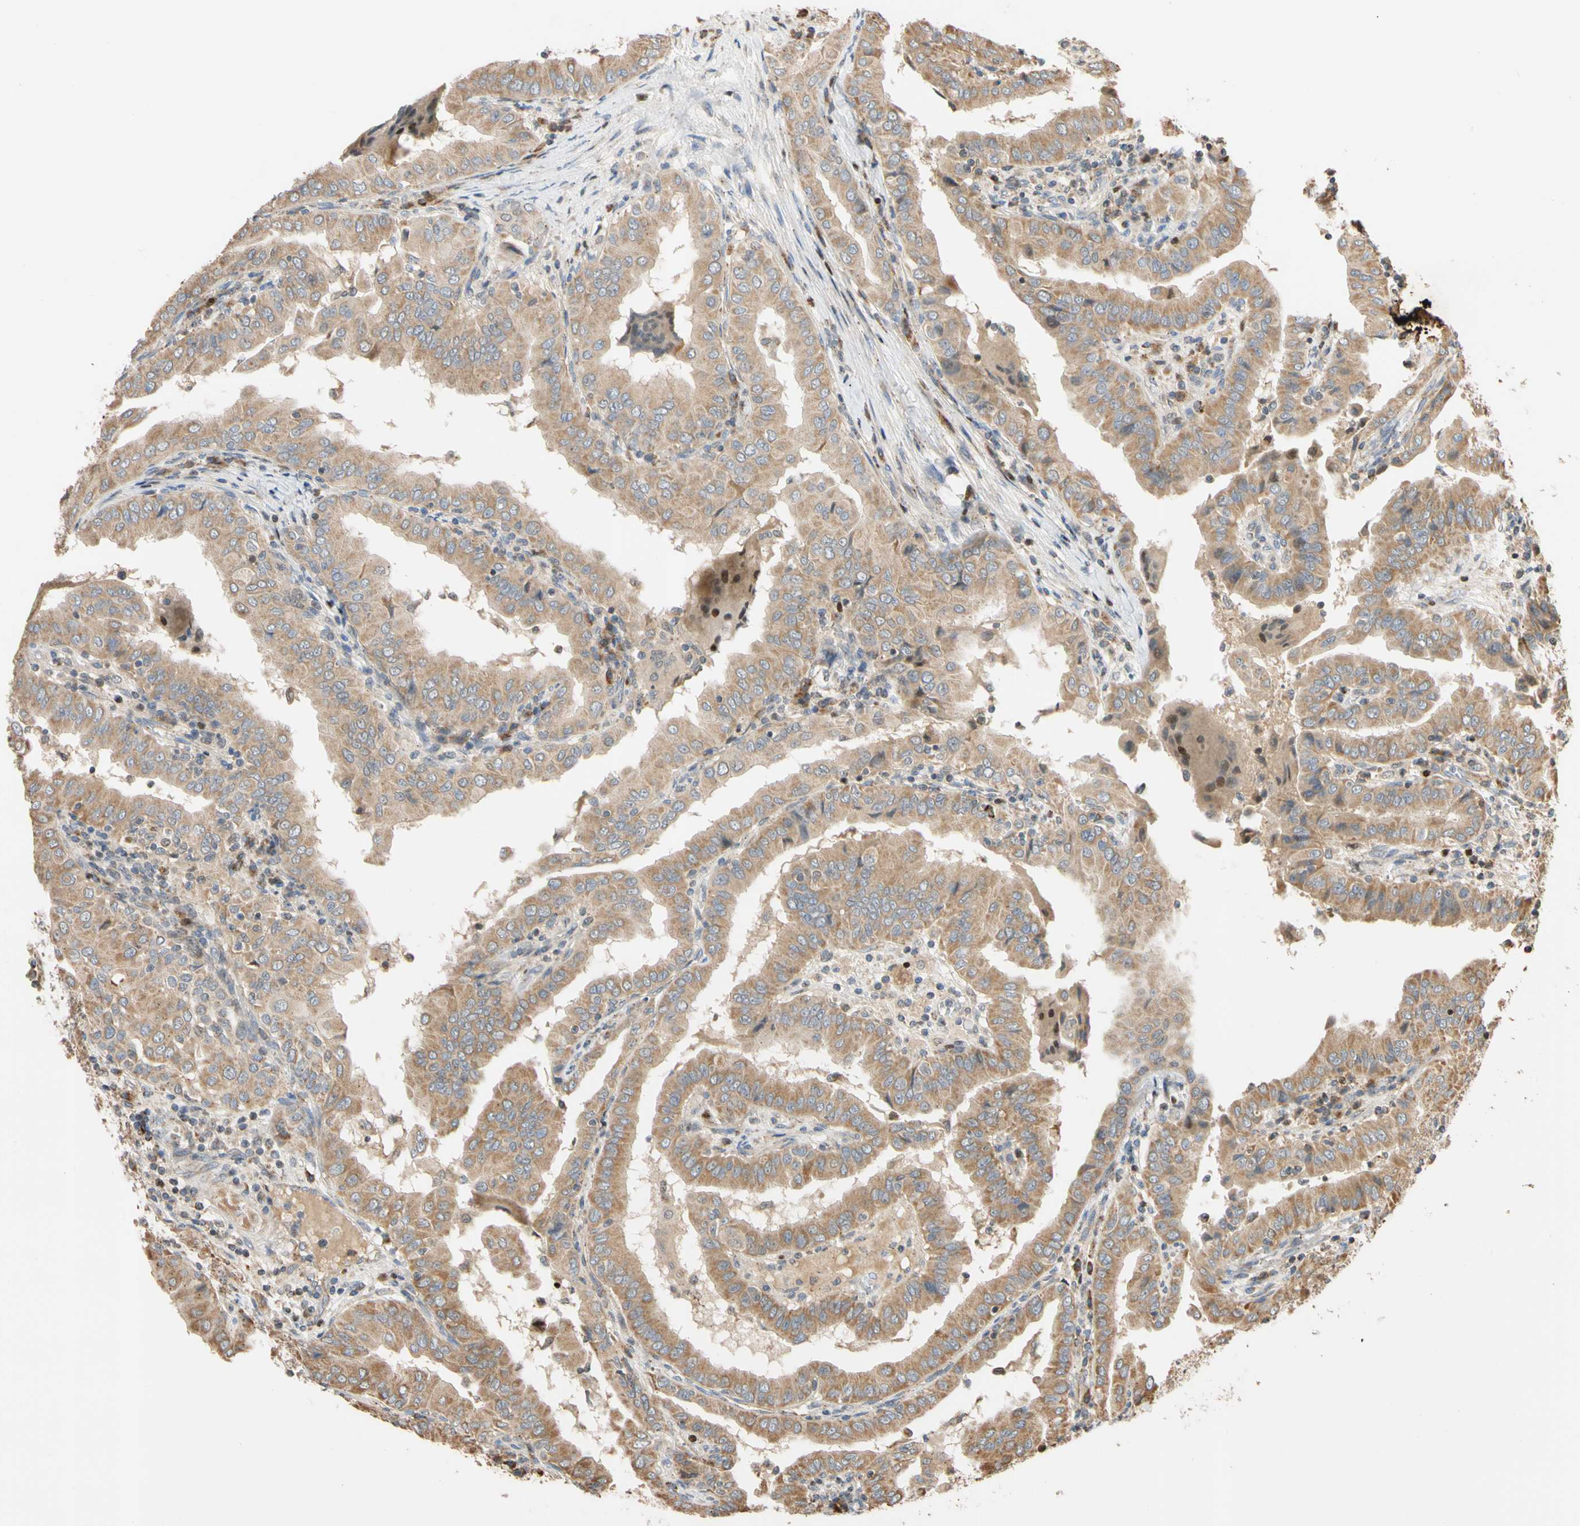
{"staining": {"intensity": "moderate", "quantity": ">75%", "location": "cytoplasmic/membranous"}, "tissue": "thyroid cancer", "cell_type": "Tumor cells", "image_type": "cancer", "snomed": [{"axis": "morphology", "description": "Papillary adenocarcinoma, NOS"}, {"axis": "topography", "description": "Thyroid gland"}], "caption": "This photomicrograph displays immunohistochemistry (IHC) staining of human papillary adenocarcinoma (thyroid), with medium moderate cytoplasmic/membranous positivity in approximately >75% of tumor cells.", "gene": "IP6K2", "patient": {"sex": "male", "age": 33}}